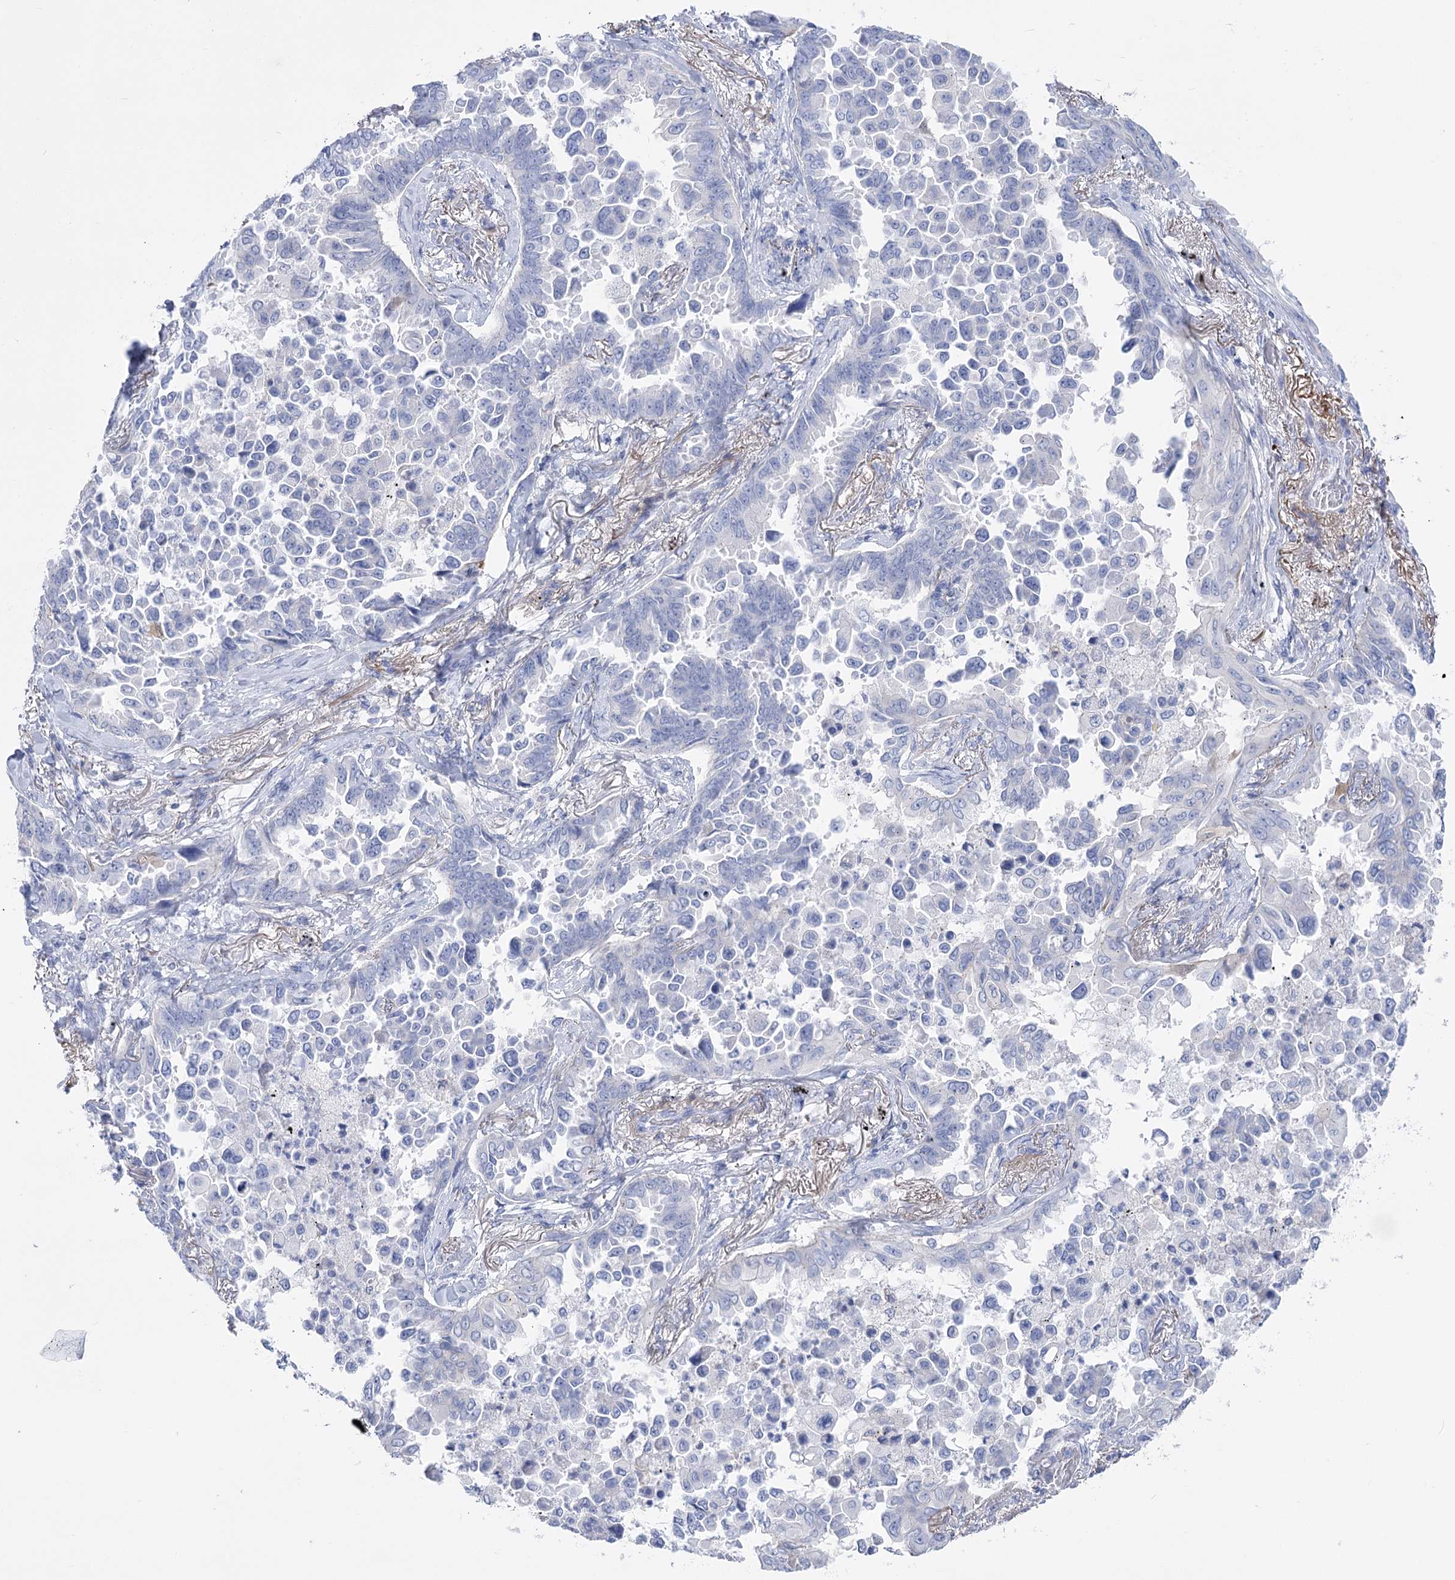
{"staining": {"intensity": "negative", "quantity": "none", "location": "none"}, "tissue": "lung cancer", "cell_type": "Tumor cells", "image_type": "cancer", "snomed": [{"axis": "morphology", "description": "Adenocarcinoma, NOS"}, {"axis": "topography", "description": "Lung"}], "caption": "Immunohistochemistry micrograph of neoplastic tissue: adenocarcinoma (lung) stained with DAB shows no significant protein staining in tumor cells.", "gene": "PCDHA1", "patient": {"sex": "female", "age": 67}}